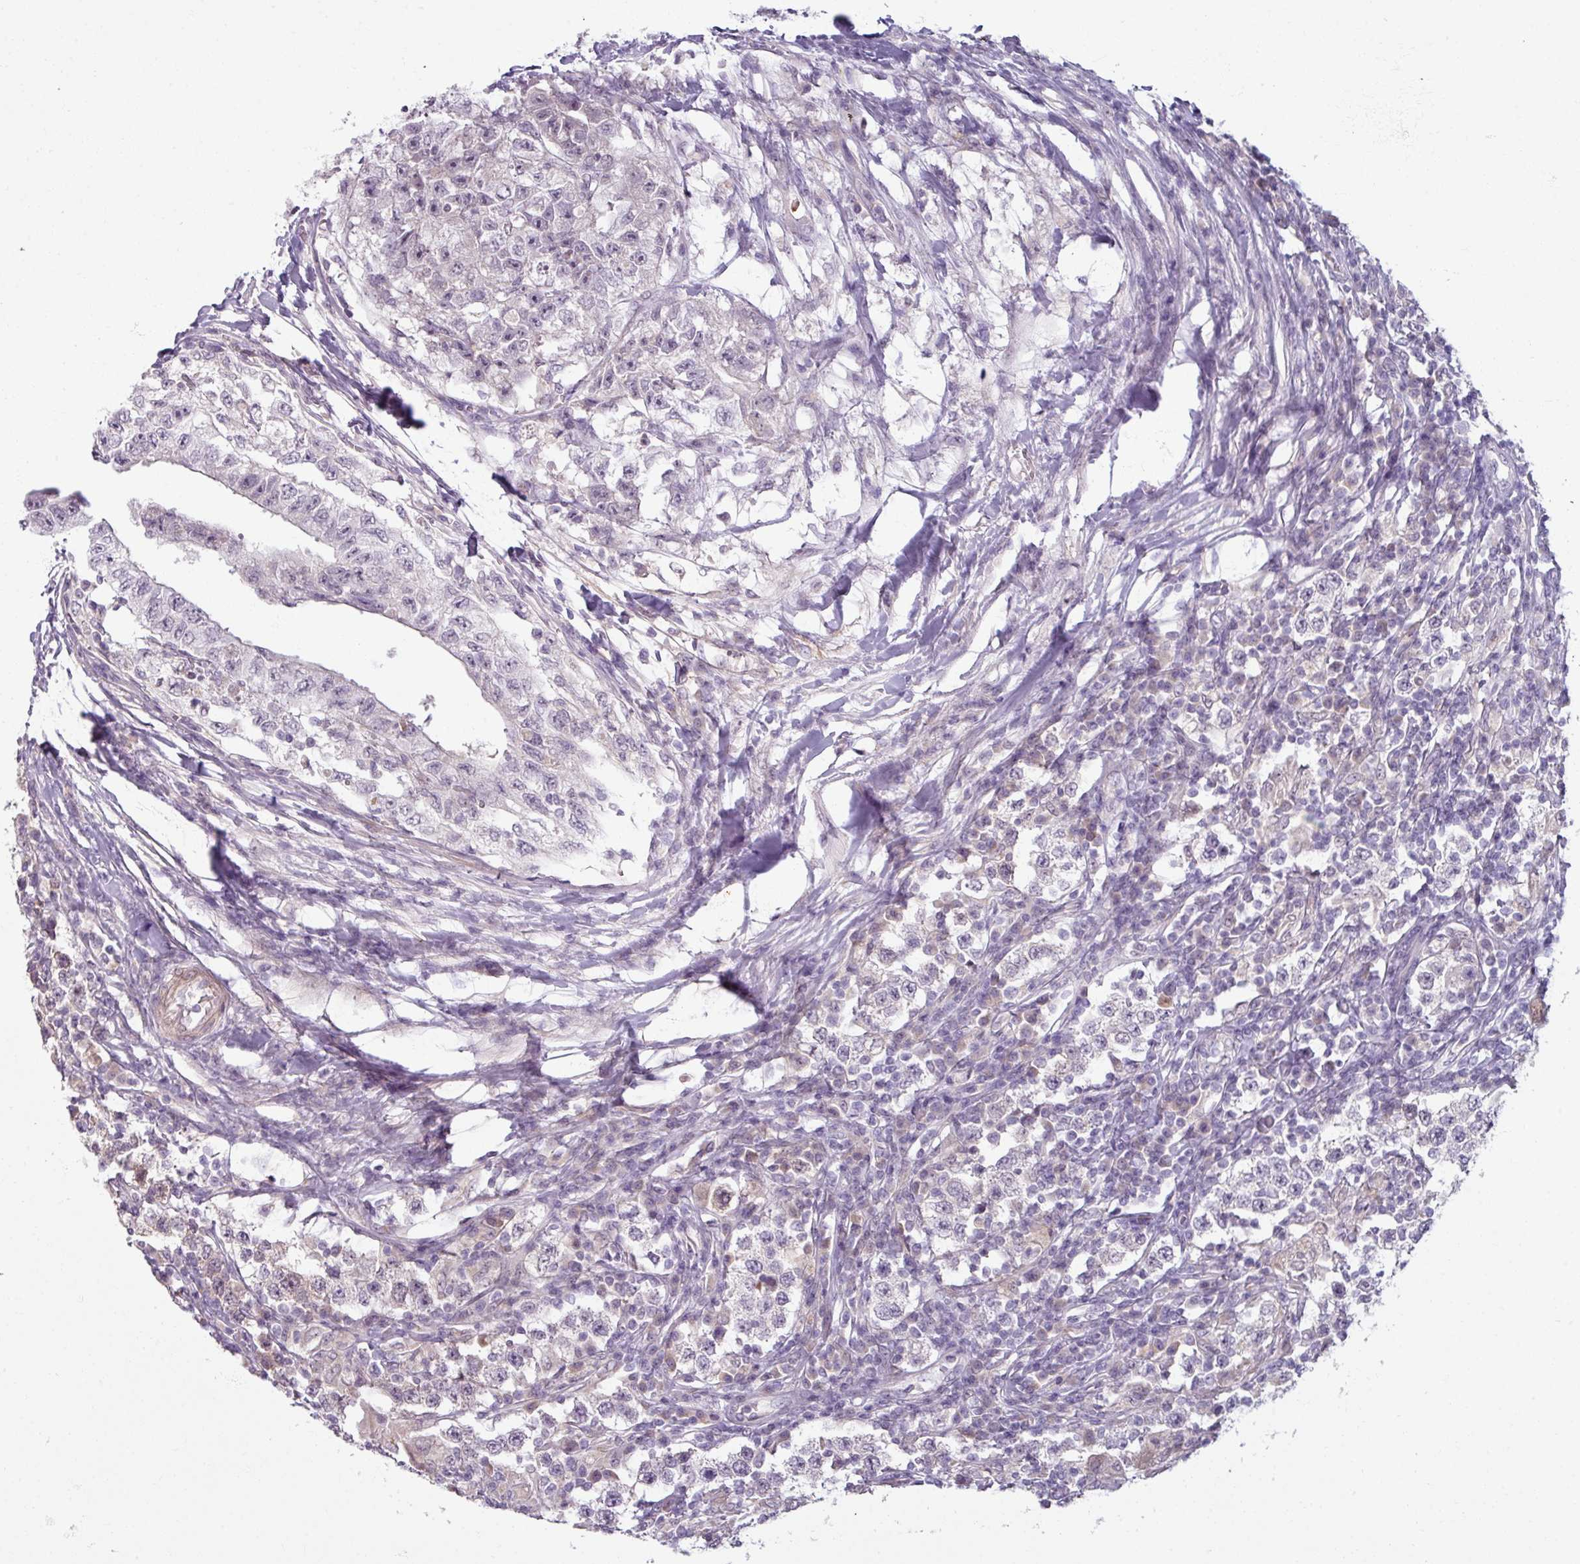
{"staining": {"intensity": "negative", "quantity": "none", "location": "none"}, "tissue": "testis cancer", "cell_type": "Tumor cells", "image_type": "cancer", "snomed": [{"axis": "morphology", "description": "Seminoma, NOS"}, {"axis": "morphology", "description": "Carcinoma, Embryonal, NOS"}, {"axis": "topography", "description": "Testis"}], "caption": "Immunohistochemistry image of neoplastic tissue: human testis seminoma stained with DAB exhibits no significant protein positivity in tumor cells.", "gene": "UVSSA", "patient": {"sex": "male", "age": 41}}